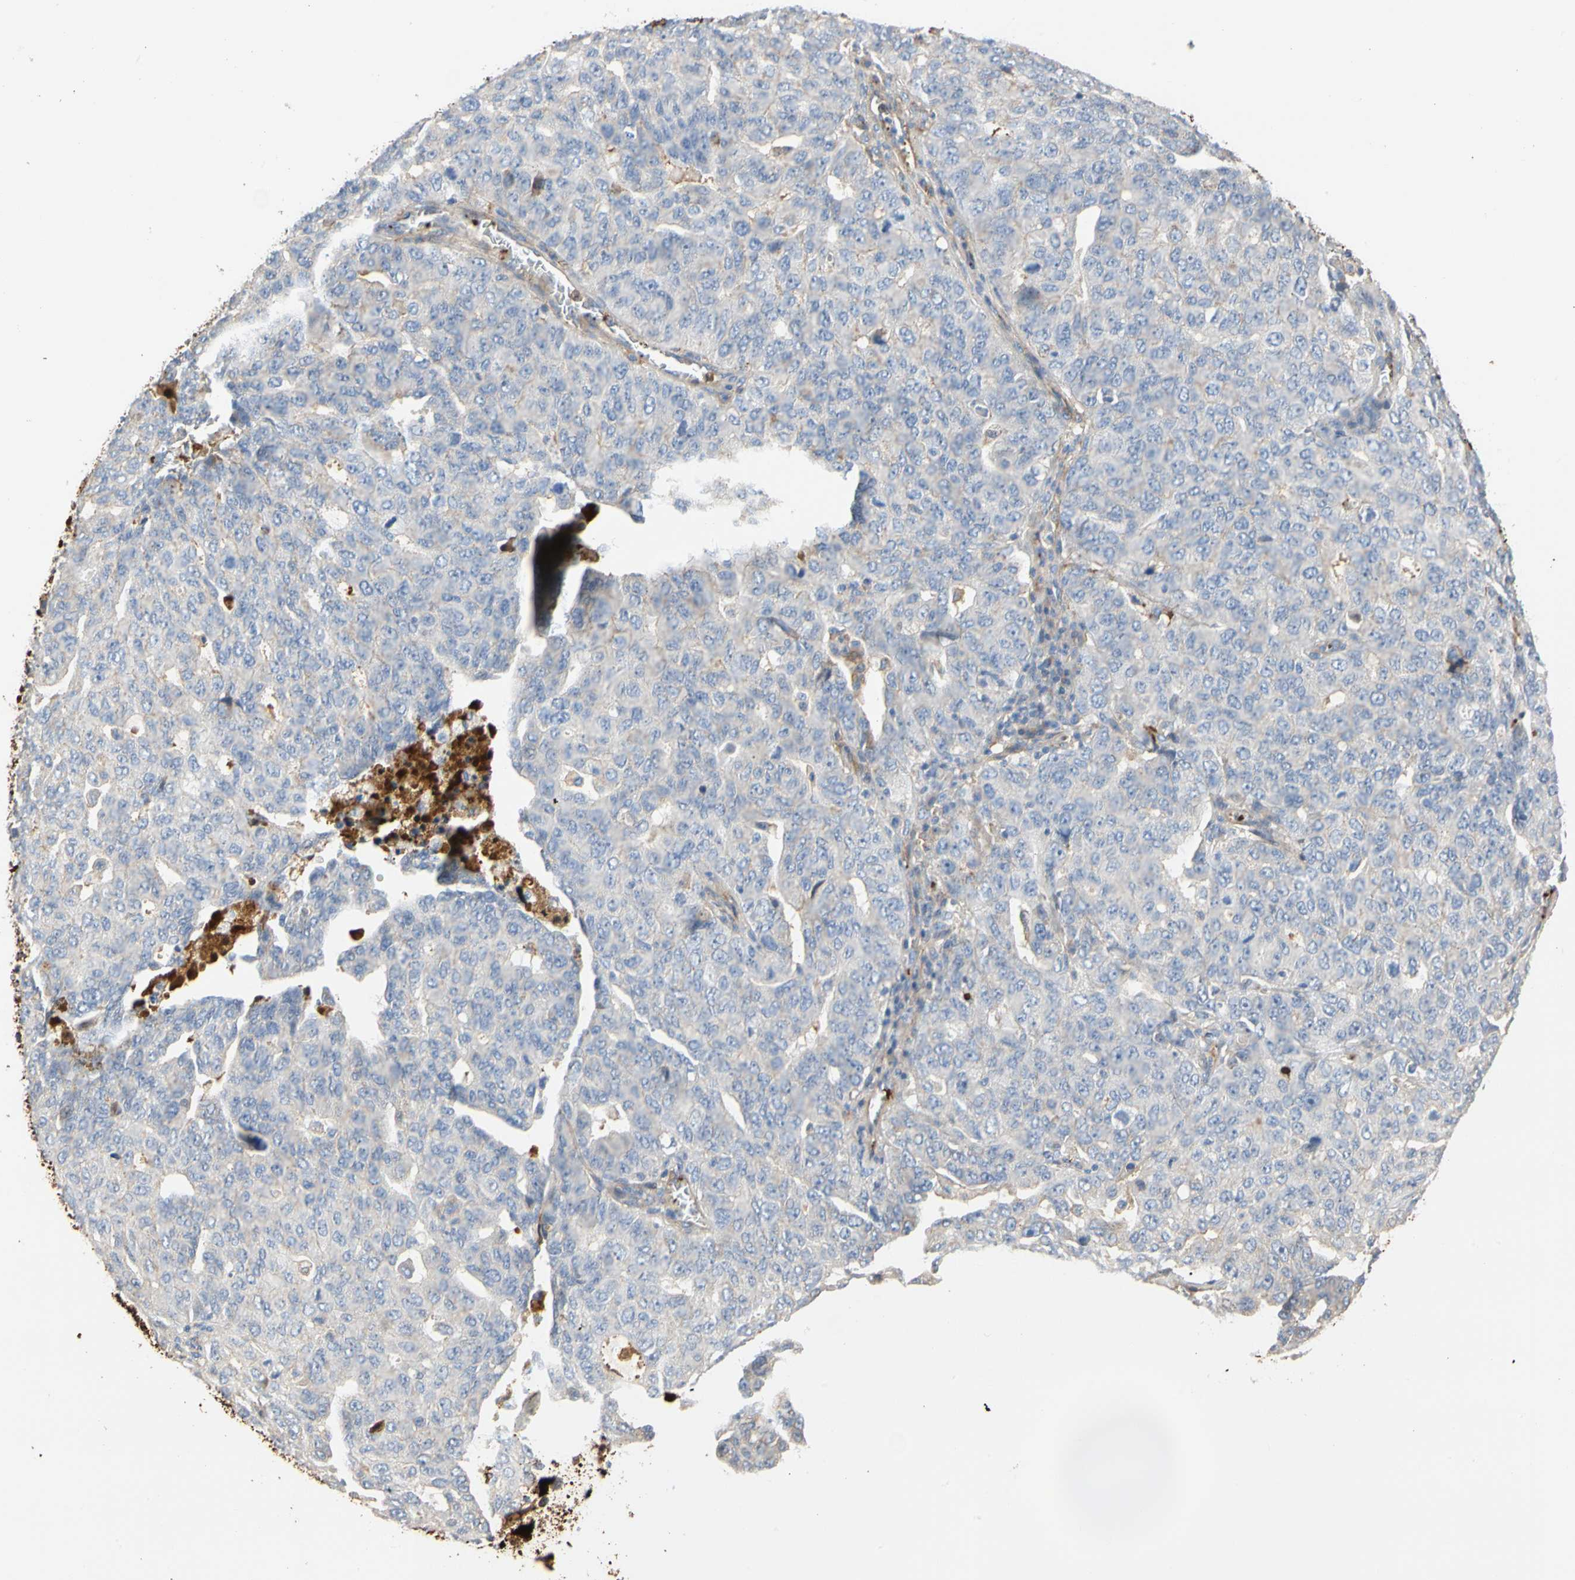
{"staining": {"intensity": "negative", "quantity": "none", "location": "none"}, "tissue": "ovarian cancer", "cell_type": "Tumor cells", "image_type": "cancer", "snomed": [{"axis": "morphology", "description": "Carcinoma, endometroid"}, {"axis": "topography", "description": "Ovary"}], "caption": "Tumor cells are negative for protein expression in human ovarian endometroid carcinoma.", "gene": "FGB", "patient": {"sex": "female", "age": 62}}